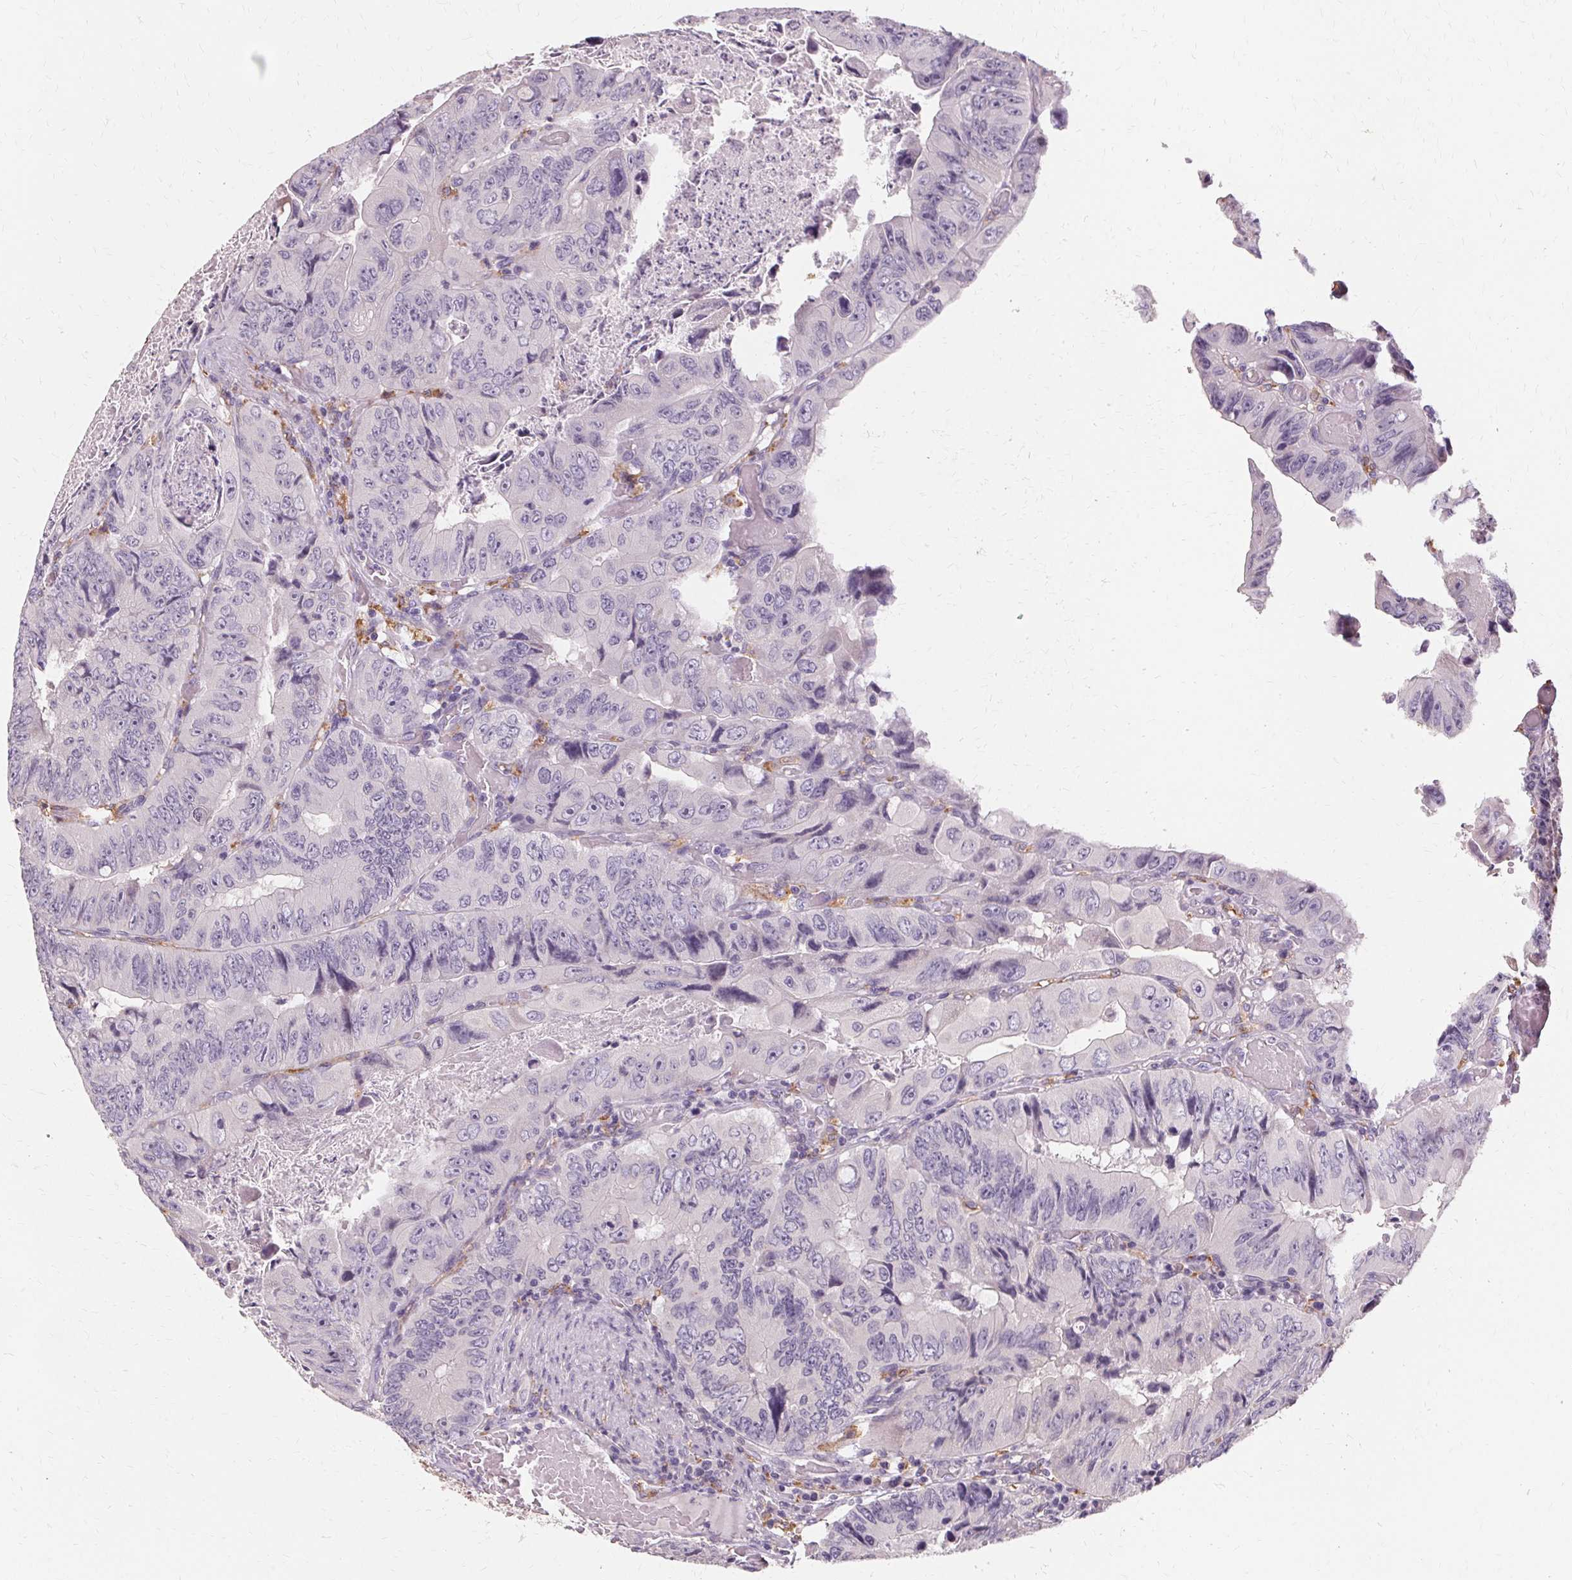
{"staining": {"intensity": "negative", "quantity": "none", "location": "none"}, "tissue": "colorectal cancer", "cell_type": "Tumor cells", "image_type": "cancer", "snomed": [{"axis": "morphology", "description": "Adenocarcinoma, NOS"}, {"axis": "topography", "description": "Colon"}], "caption": "This is a image of immunohistochemistry (IHC) staining of colorectal cancer (adenocarcinoma), which shows no positivity in tumor cells.", "gene": "IFNGR1", "patient": {"sex": "female", "age": 84}}